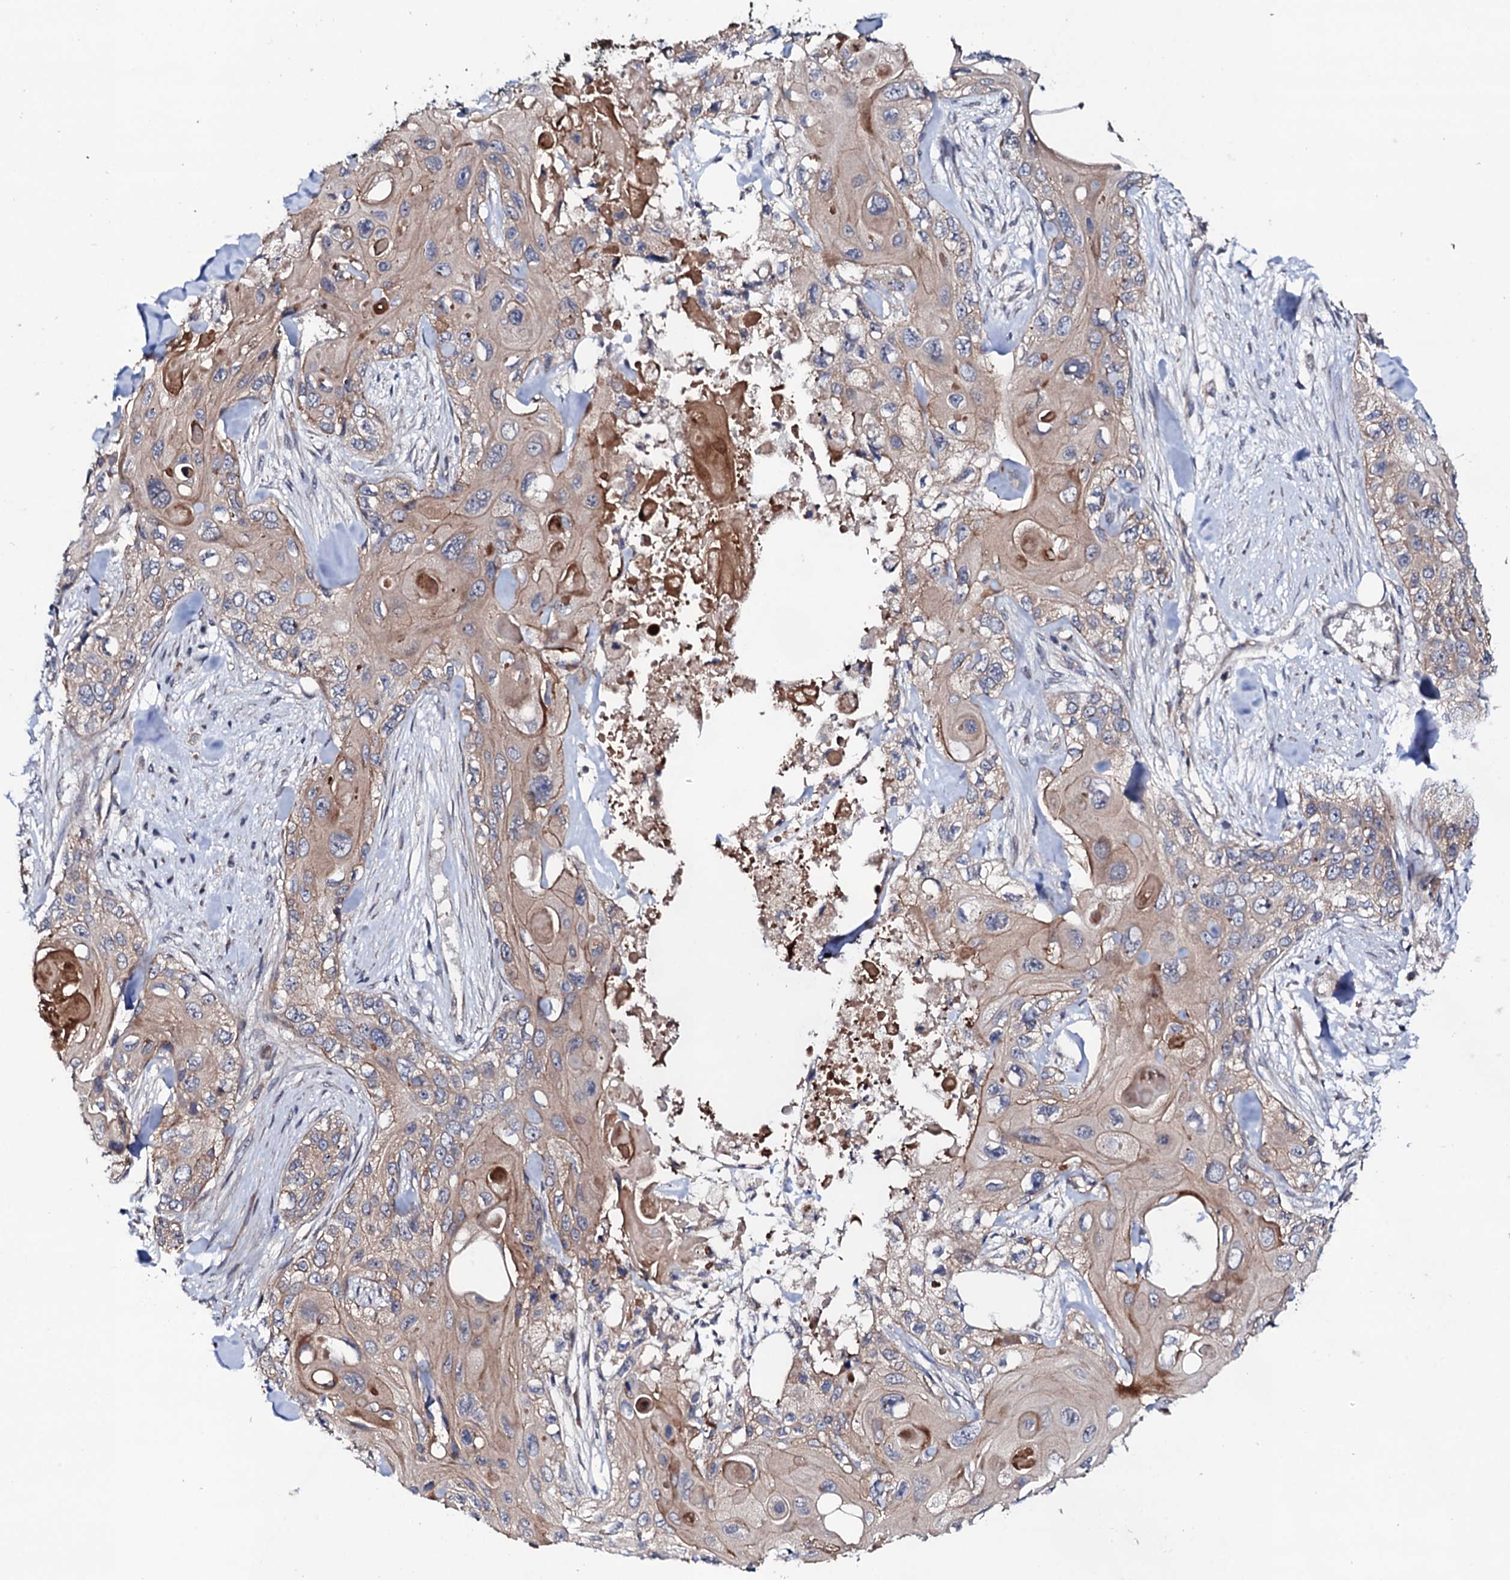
{"staining": {"intensity": "weak", "quantity": "25%-75%", "location": "cytoplasmic/membranous"}, "tissue": "skin cancer", "cell_type": "Tumor cells", "image_type": "cancer", "snomed": [{"axis": "morphology", "description": "Normal tissue, NOS"}, {"axis": "morphology", "description": "Squamous cell carcinoma, NOS"}, {"axis": "topography", "description": "Skin"}], "caption": "An image of human skin cancer (squamous cell carcinoma) stained for a protein reveals weak cytoplasmic/membranous brown staining in tumor cells.", "gene": "CIAO2A", "patient": {"sex": "male", "age": 72}}